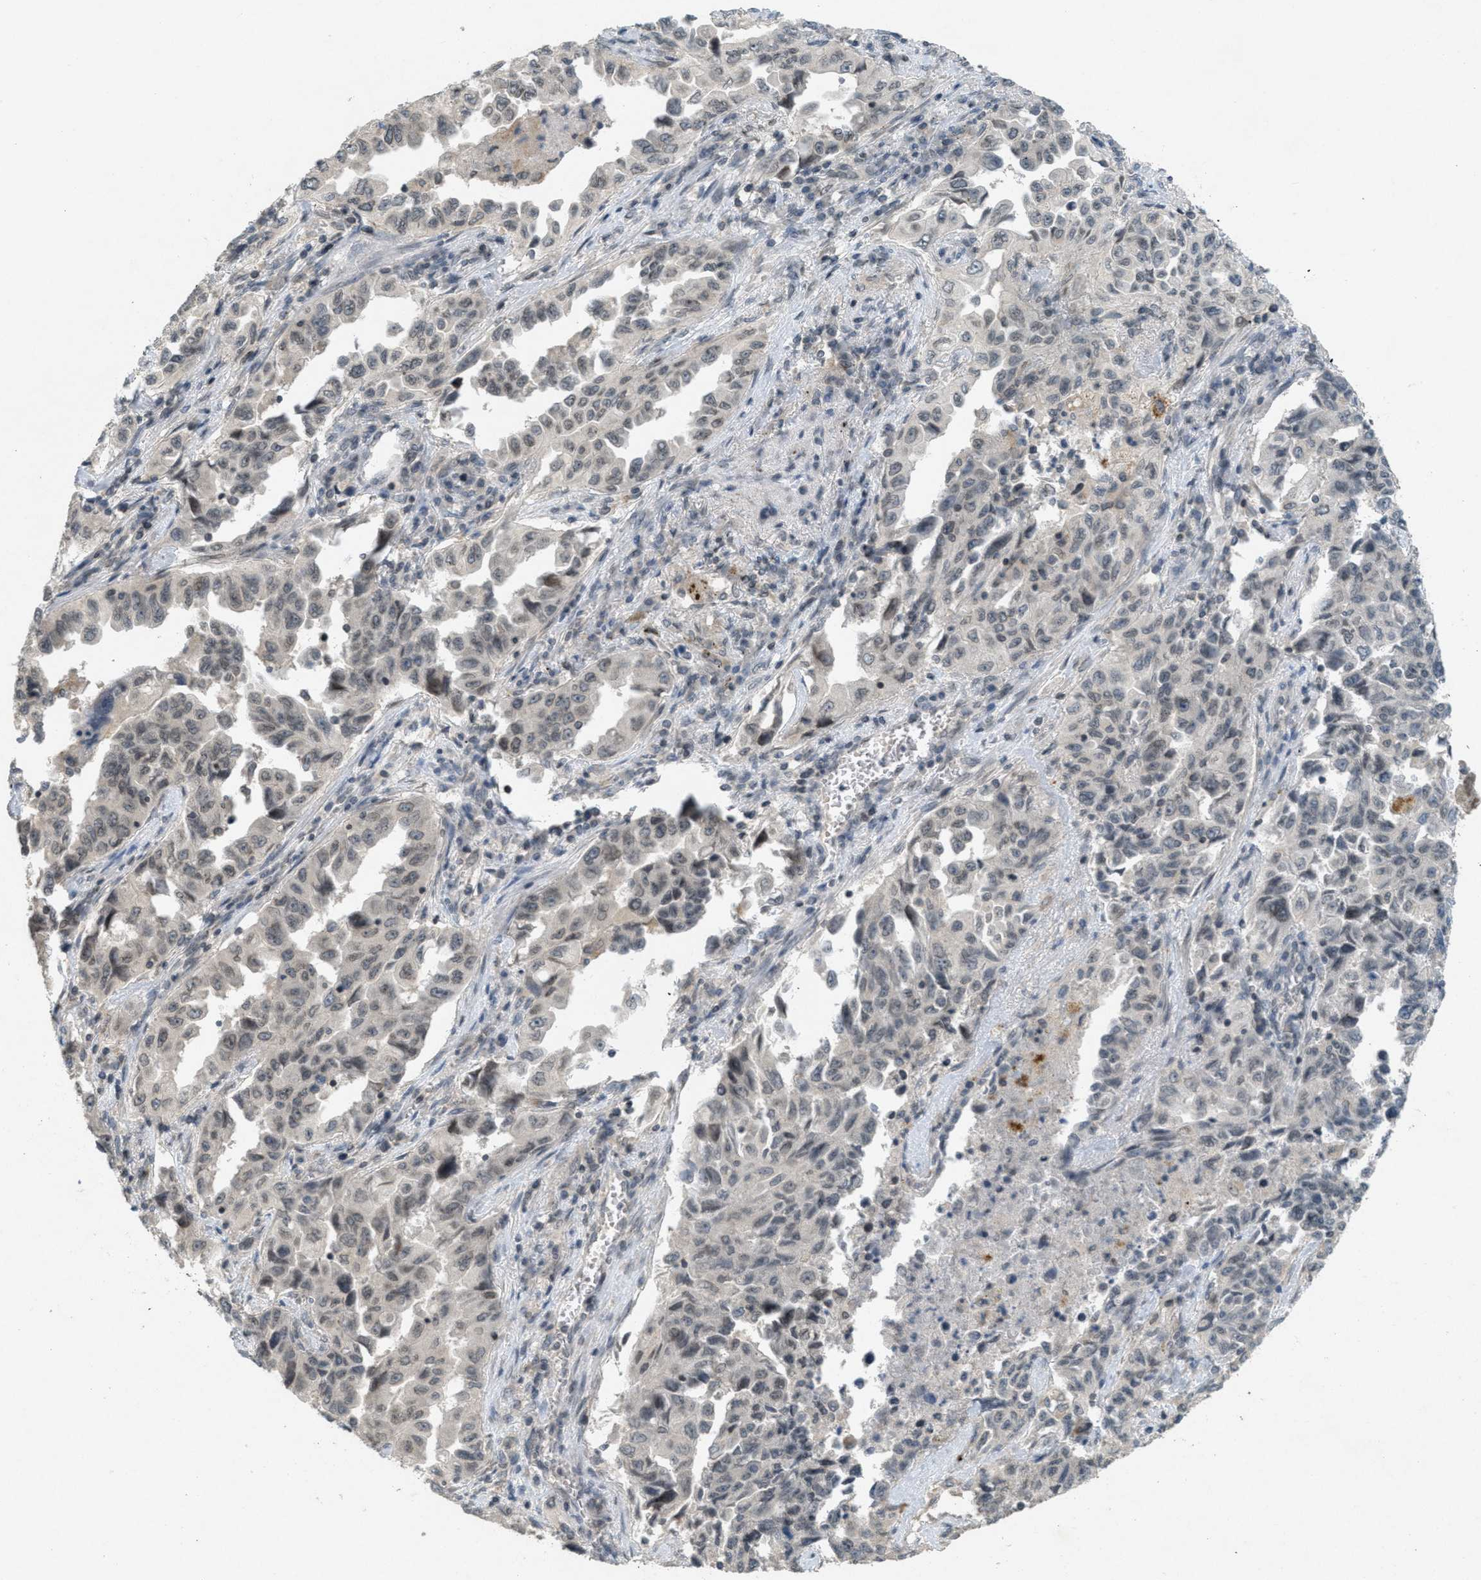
{"staining": {"intensity": "weak", "quantity": "<25%", "location": "nuclear"}, "tissue": "lung cancer", "cell_type": "Tumor cells", "image_type": "cancer", "snomed": [{"axis": "morphology", "description": "Adenocarcinoma, NOS"}, {"axis": "topography", "description": "Lung"}], "caption": "Immunohistochemistry of human lung adenocarcinoma demonstrates no positivity in tumor cells. (DAB (3,3'-diaminobenzidine) immunohistochemistry visualized using brightfield microscopy, high magnification).", "gene": "ABHD6", "patient": {"sex": "female", "age": 51}}